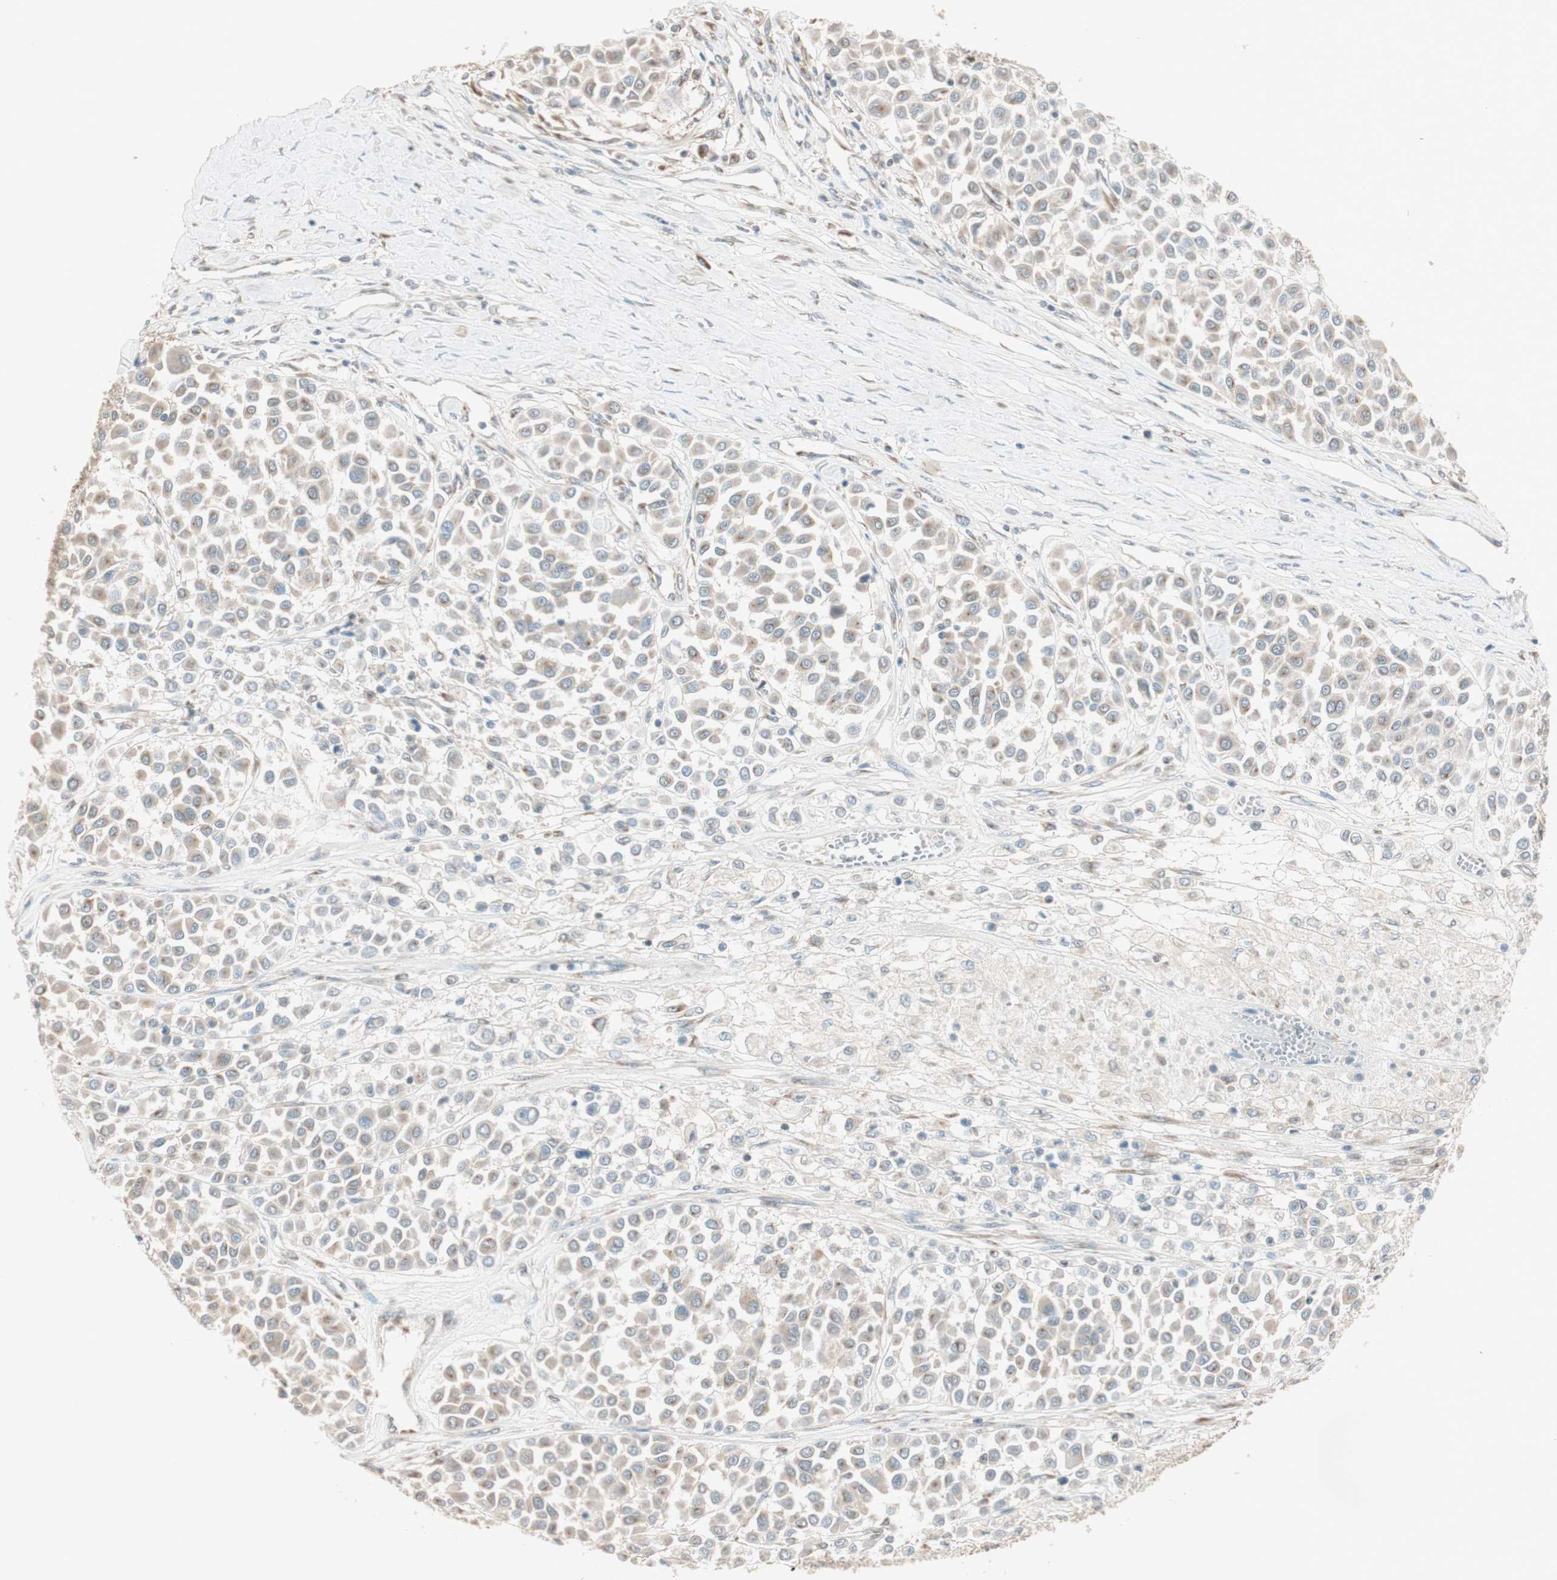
{"staining": {"intensity": "weak", "quantity": "<25%", "location": "cytoplasmic/membranous"}, "tissue": "melanoma", "cell_type": "Tumor cells", "image_type": "cancer", "snomed": [{"axis": "morphology", "description": "Malignant melanoma, Metastatic site"}, {"axis": "topography", "description": "Soft tissue"}], "caption": "High power microscopy image of an IHC image of malignant melanoma (metastatic site), revealing no significant expression in tumor cells. The staining is performed using DAB brown chromogen with nuclei counter-stained in using hematoxylin.", "gene": "SEC16A", "patient": {"sex": "male", "age": 41}}